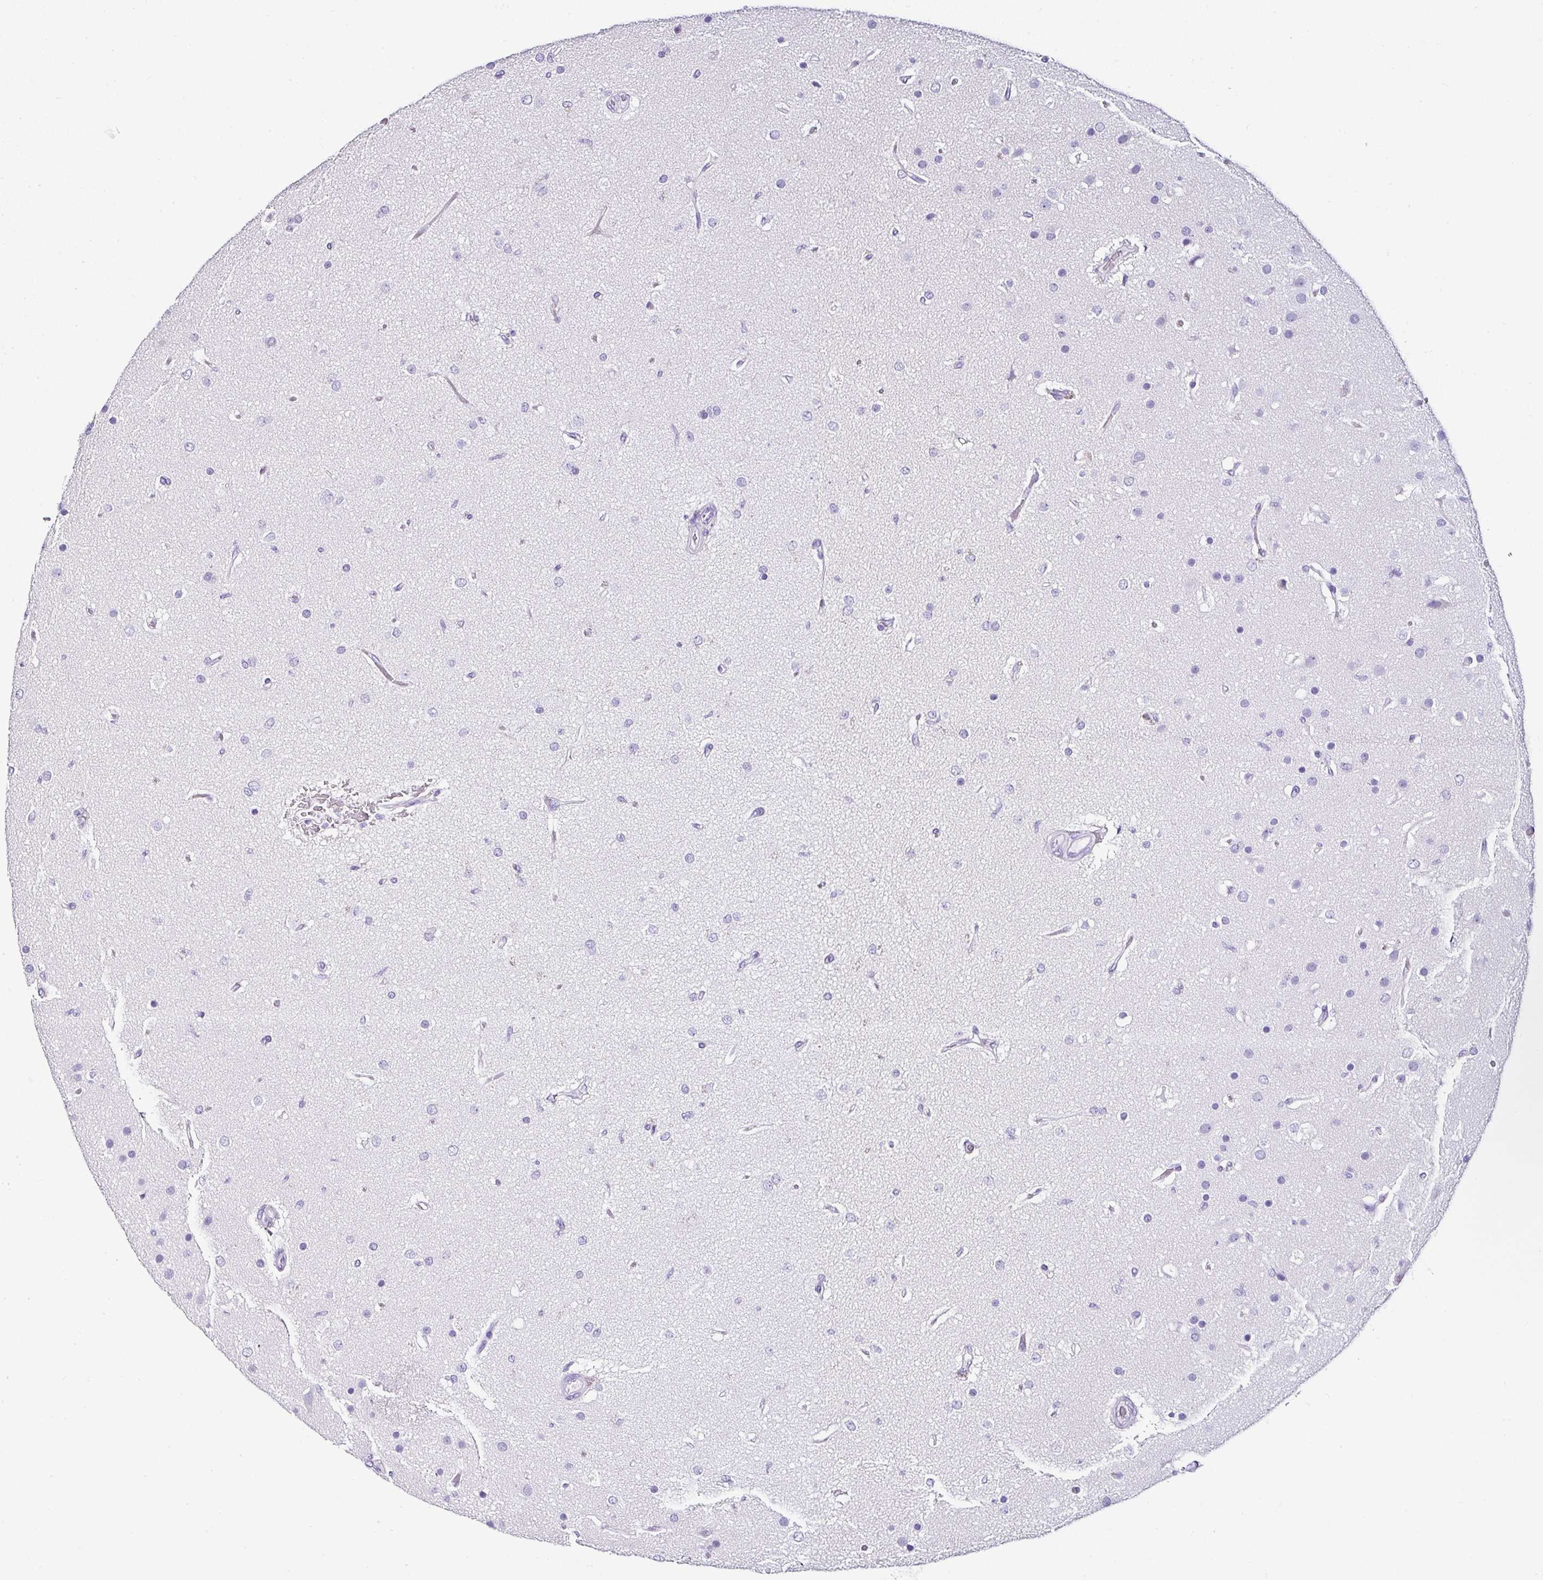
{"staining": {"intensity": "negative", "quantity": "none", "location": "none"}, "tissue": "glioma", "cell_type": "Tumor cells", "image_type": "cancer", "snomed": [{"axis": "morphology", "description": "Glioma, malignant, High grade"}, {"axis": "topography", "description": "Brain"}], "caption": "Tumor cells are negative for protein expression in human glioma.", "gene": "SERPINB3", "patient": {"sex": "female", "age": 74}}